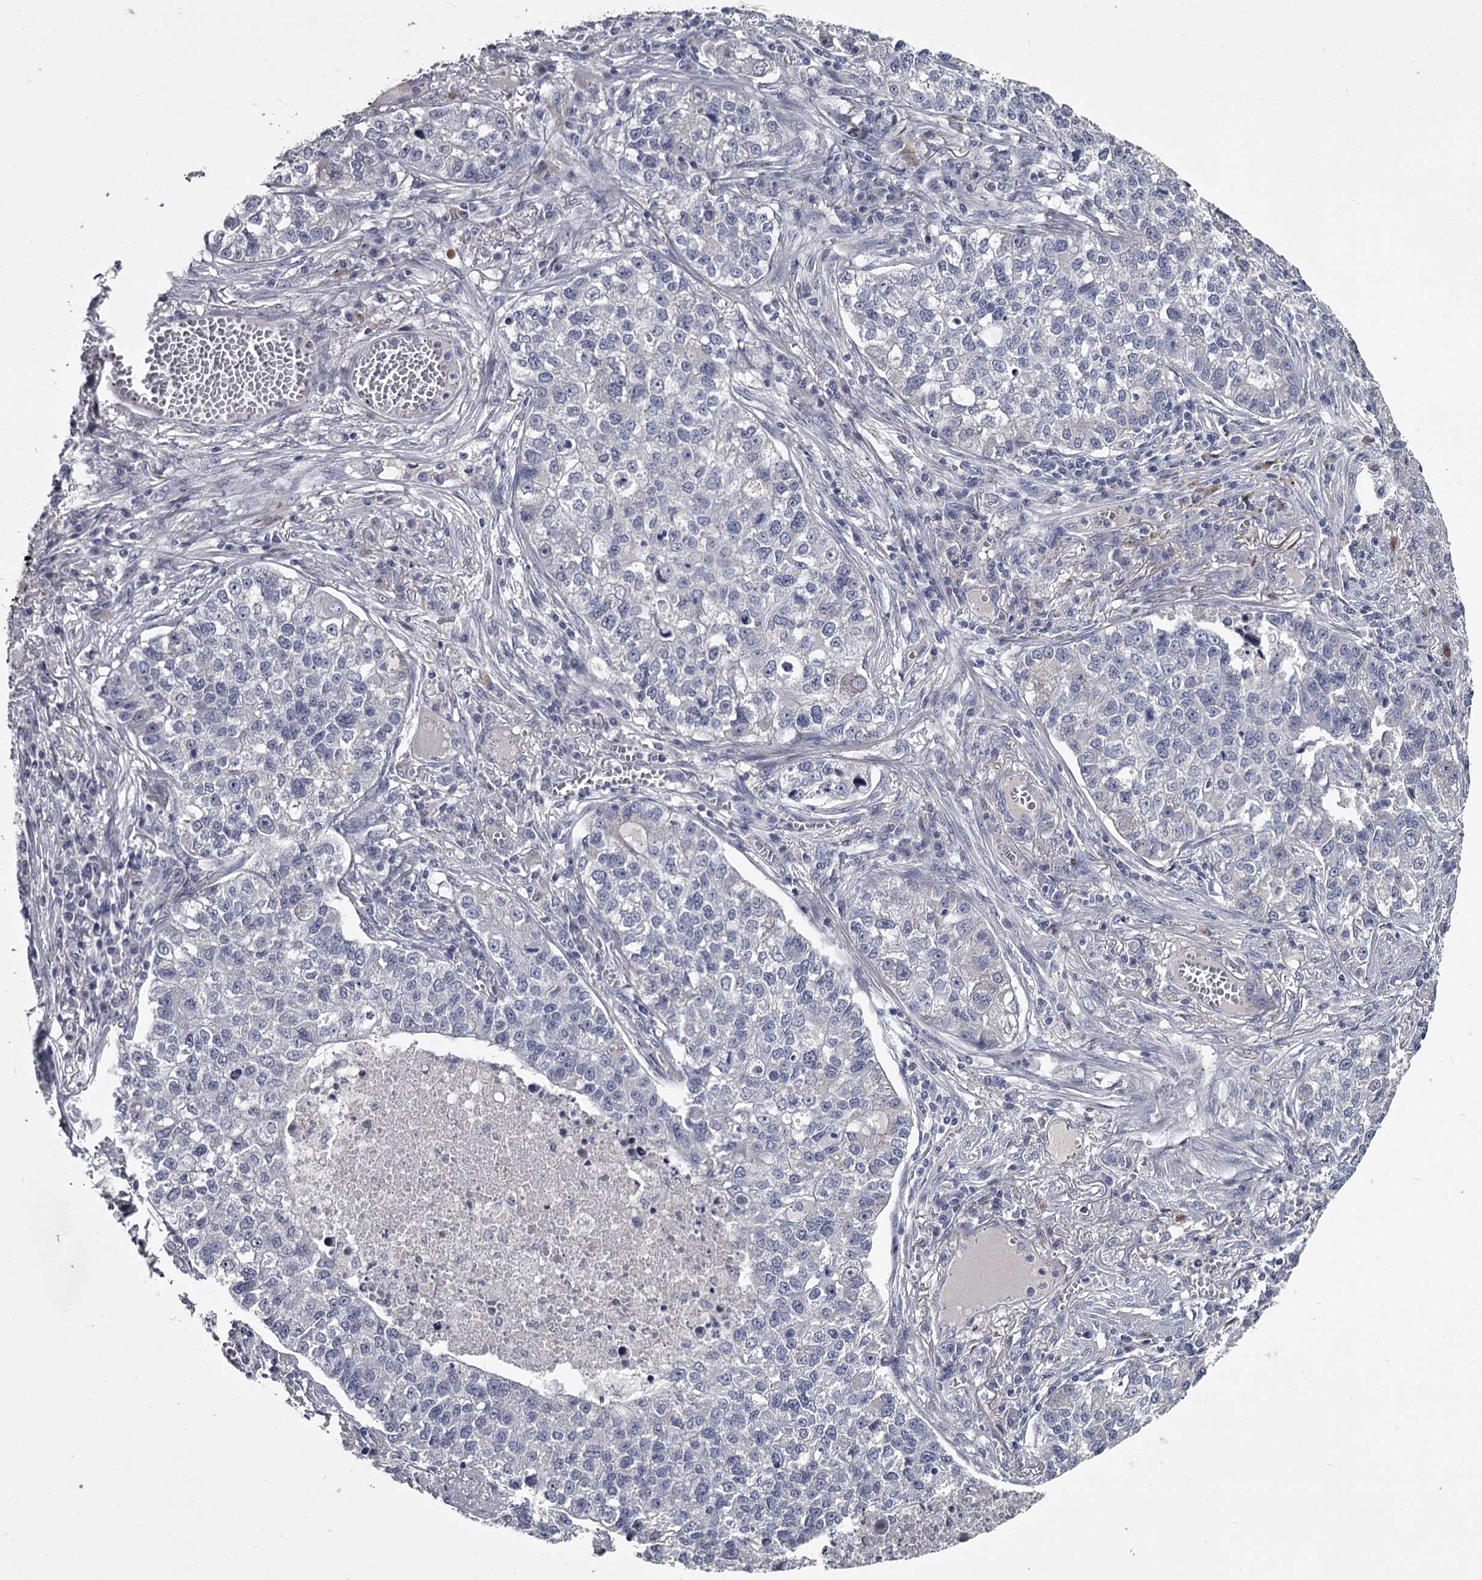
{"staining": {"intensity": "negative", "quantity": "none", "location": "none"}, "tissue": "lung cancer", "cell_type": "Tumor cells", "image_type": "cancer", "snomed": [{"axis": "morphology", "description": "Adenocarcinoma, NOS"}, {"axis": "topography", "description": "Lung"}], "caption": "A high-resolution histopathology image shows IHC staining of adenocarcinoma (lung), which shows no significant expression in tumor cells.", "gene": "DAO", "patient": {"sex": "male", "age": 49}}